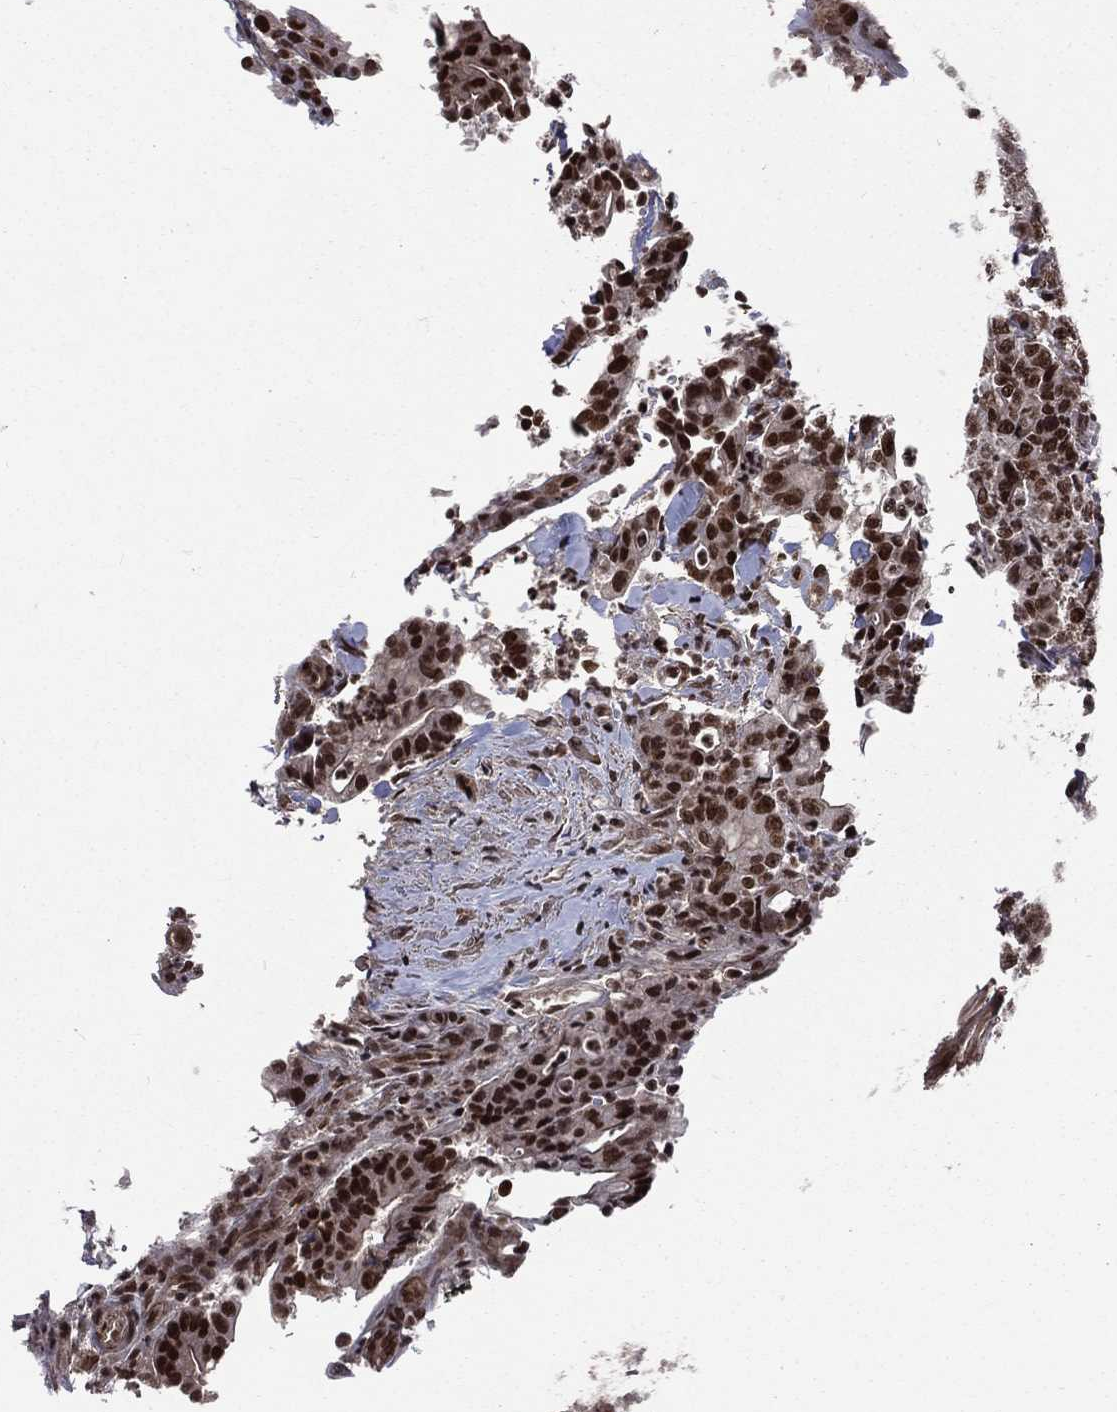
{"staining": {"intensity": "strong", "quantity": ">75%", "location": "nuclear"}, "tissue": "colorectal cancer", "cell_type": "Tumor cells", "image_type": "cancer", "snomed": [{"axis": "morphology", "description": "Adenocarcinoma, NOS"}, {"axis": "topography", "description": "Colon"}], "caption": "A high amount of strong nuclear positivity is identified in approximately >75% of tumor cells in colorectal cancer tissue. The protein of interest is shown in brown color, while the nuclei are stained blue.", "gene": "SMC3", "patient": {"sex": "male", "age": 70}}